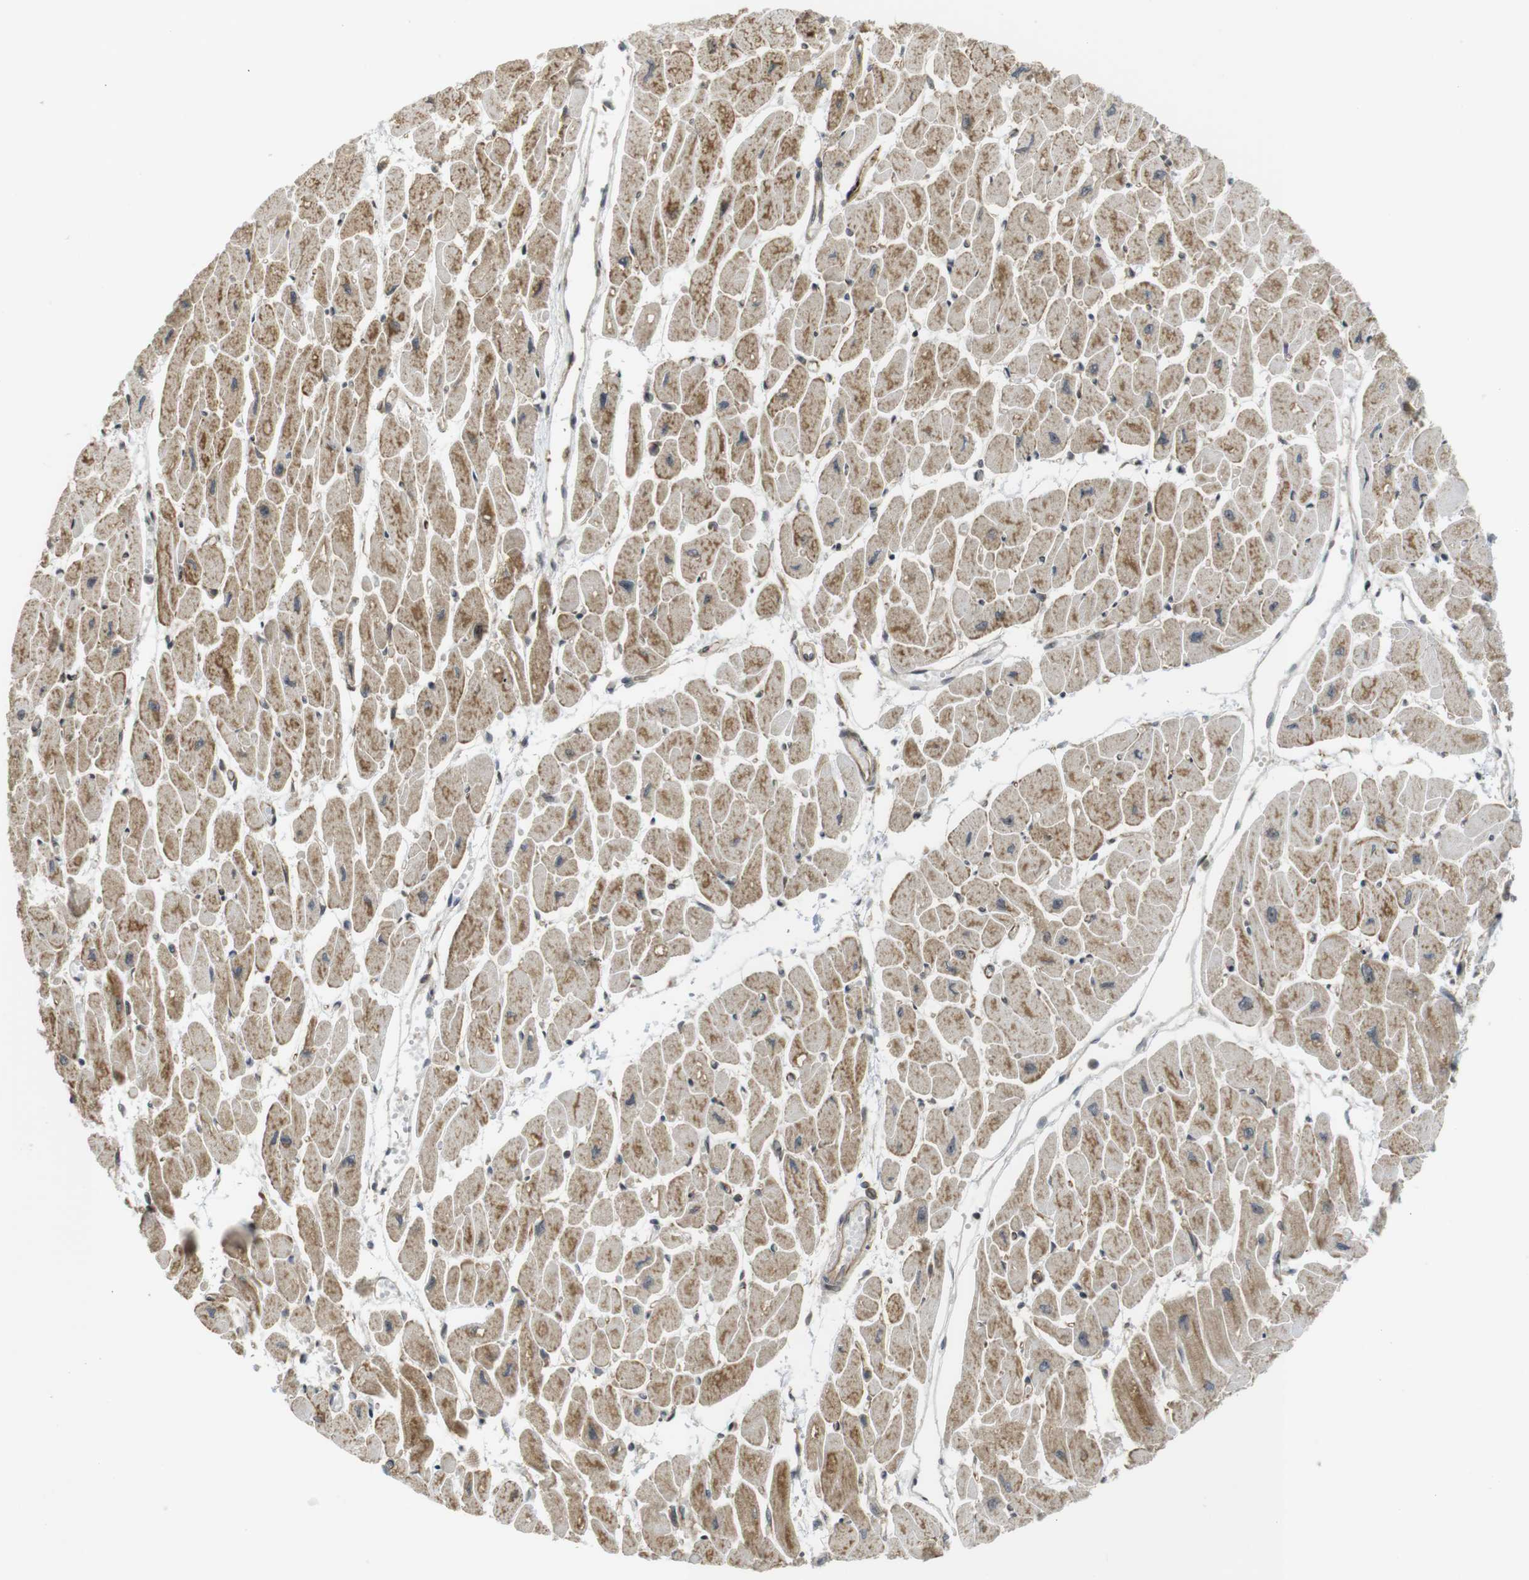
{"staining": {"intensity": "moderate", "quantity": ">75%", "location": "cytoplasmic/membranous"}, "tissue": "heart muscle", "cell_type": "Cardiomyocytes", "image_type": "normal", "snomed": [{"axis": "morphology", "description": "Normal tissue, NOS"}, {"axis": "topography", "description": "Heart"}], "caption": "Immunohistochemistry (IHC) image of benign human heart muscle stained for a protein (brown), which shows medium levels of moderate cytoplasmic/membranous positivity in about >75% of cardiomyocytes.", "gene": "CC2D1A", "patient": {"sex": "female", "age": 54}}